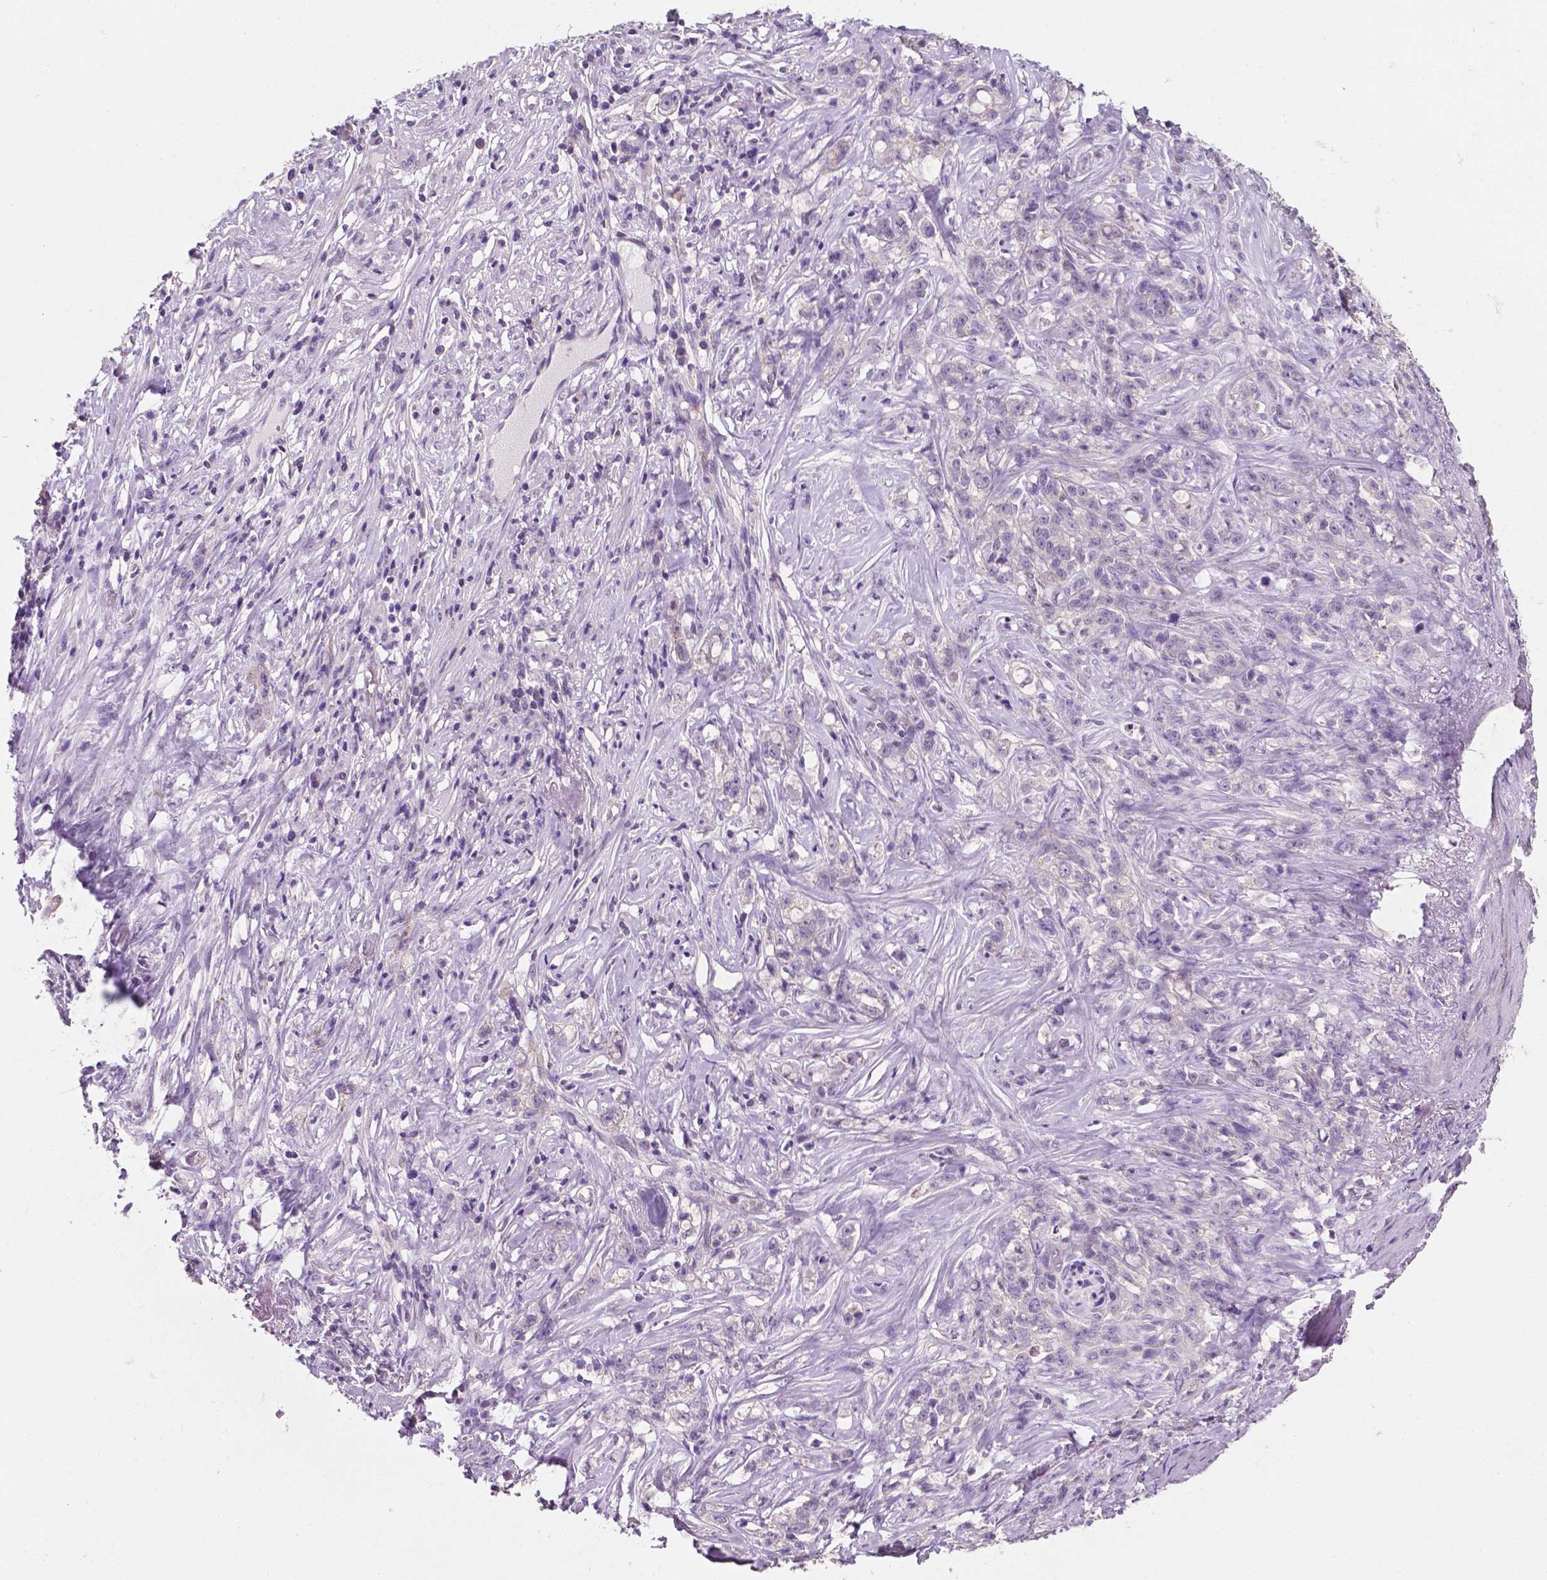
{"staining": {"intensity": "negative", "quantity": "none", "location": "none"}, "tissue": "stomach cancer", "cell_type": "Tumor cells", "image_type": "cancer", "snomed": [{"axis": "morphology", "description": "Adenocarcinoma, NOS"}, {"axis": "topography", "description": "Stomach, lower"}], "caption": "Immunohistochemistry (IHC) histopathology image of neoplastic tissue: human stomach cancer stained with DAB shows no significant protein staining in tumor cells.", "gene": "EGFR", "patient": {"sex": "male", "age": 88}}